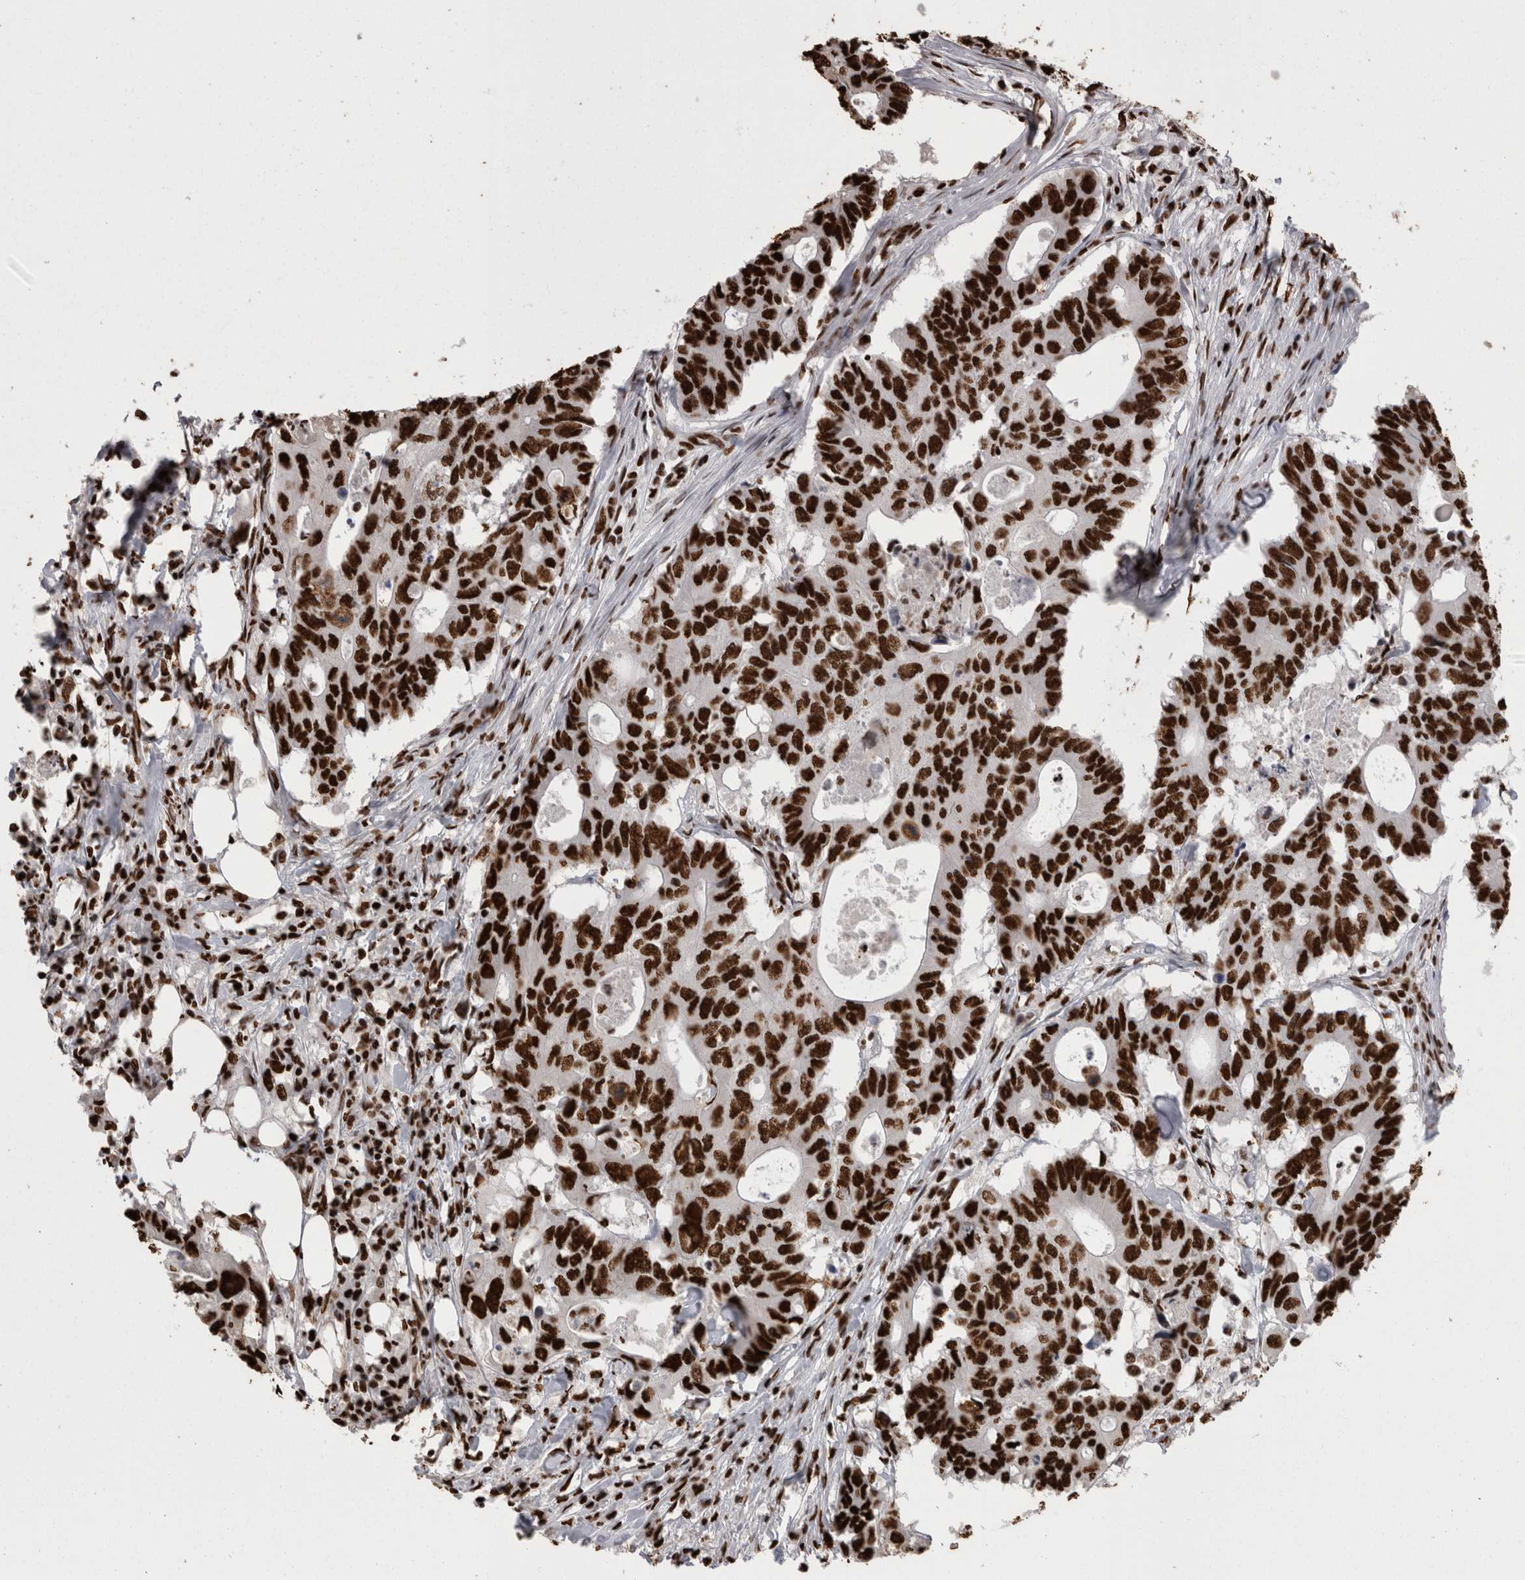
{"staining": {"intensity": "strong", "quantity": ">75%", "location": "nuclear"}, "tissue": "colorectal cancer", "cell_type": "Tumor cells", "image_type": "cancer", "snomed": [{"axis": "morphology", "description": "Adenocarcinoma, NOS"}, {"axis": "topography", "description": "Colon"}], "caption": "A histopathology image showing strong nuclear positivity in approximately >75% of tumor cells in colorectal adenocarcinoma, as visualized by brown immunohistochemical staining.", "gene": "HNRNPM", "patient": {"sex": "male", "age": 71}}